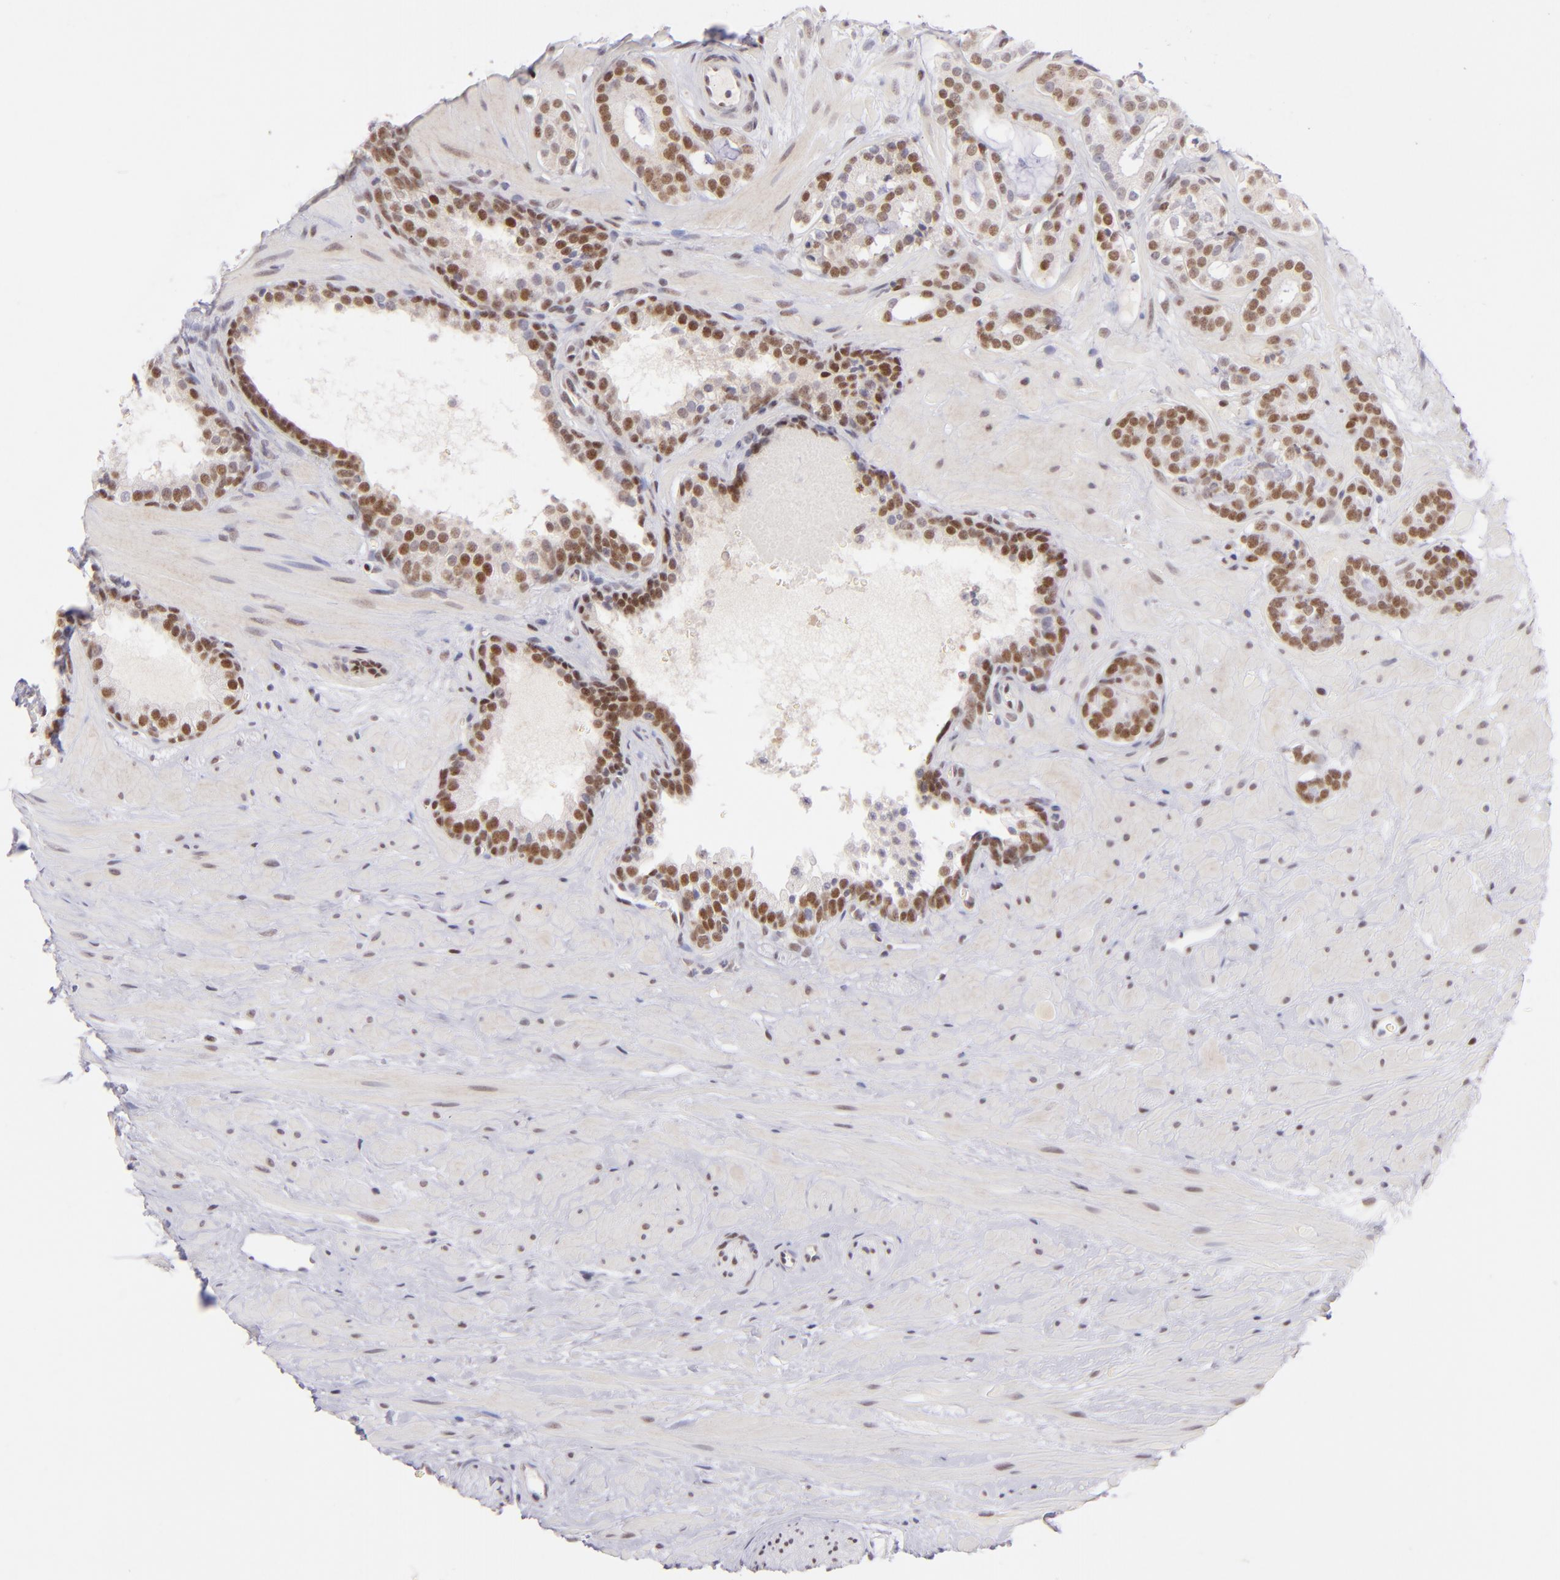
{"staining": {"intensity": "moderate", "quantity": ">75%", "location": "nuclear"}, "tissue": "prostate cancer", "cell_type": "Tumor cells", "image_type": "cancer", "snomed": [{"axis": "morphology", "description": "Adenocarcinoma, Low grade"}, {"axis": "topography", "description": "Prostate"}], "caption": "Prostate low-grade adenocarcinoma stained for a protein (brown) exhibits moderate nuclear positive expression in approximately >75% of tumor cells.", "gene": "POU2F1", "patient": {"sex": "male", "age": 57}}